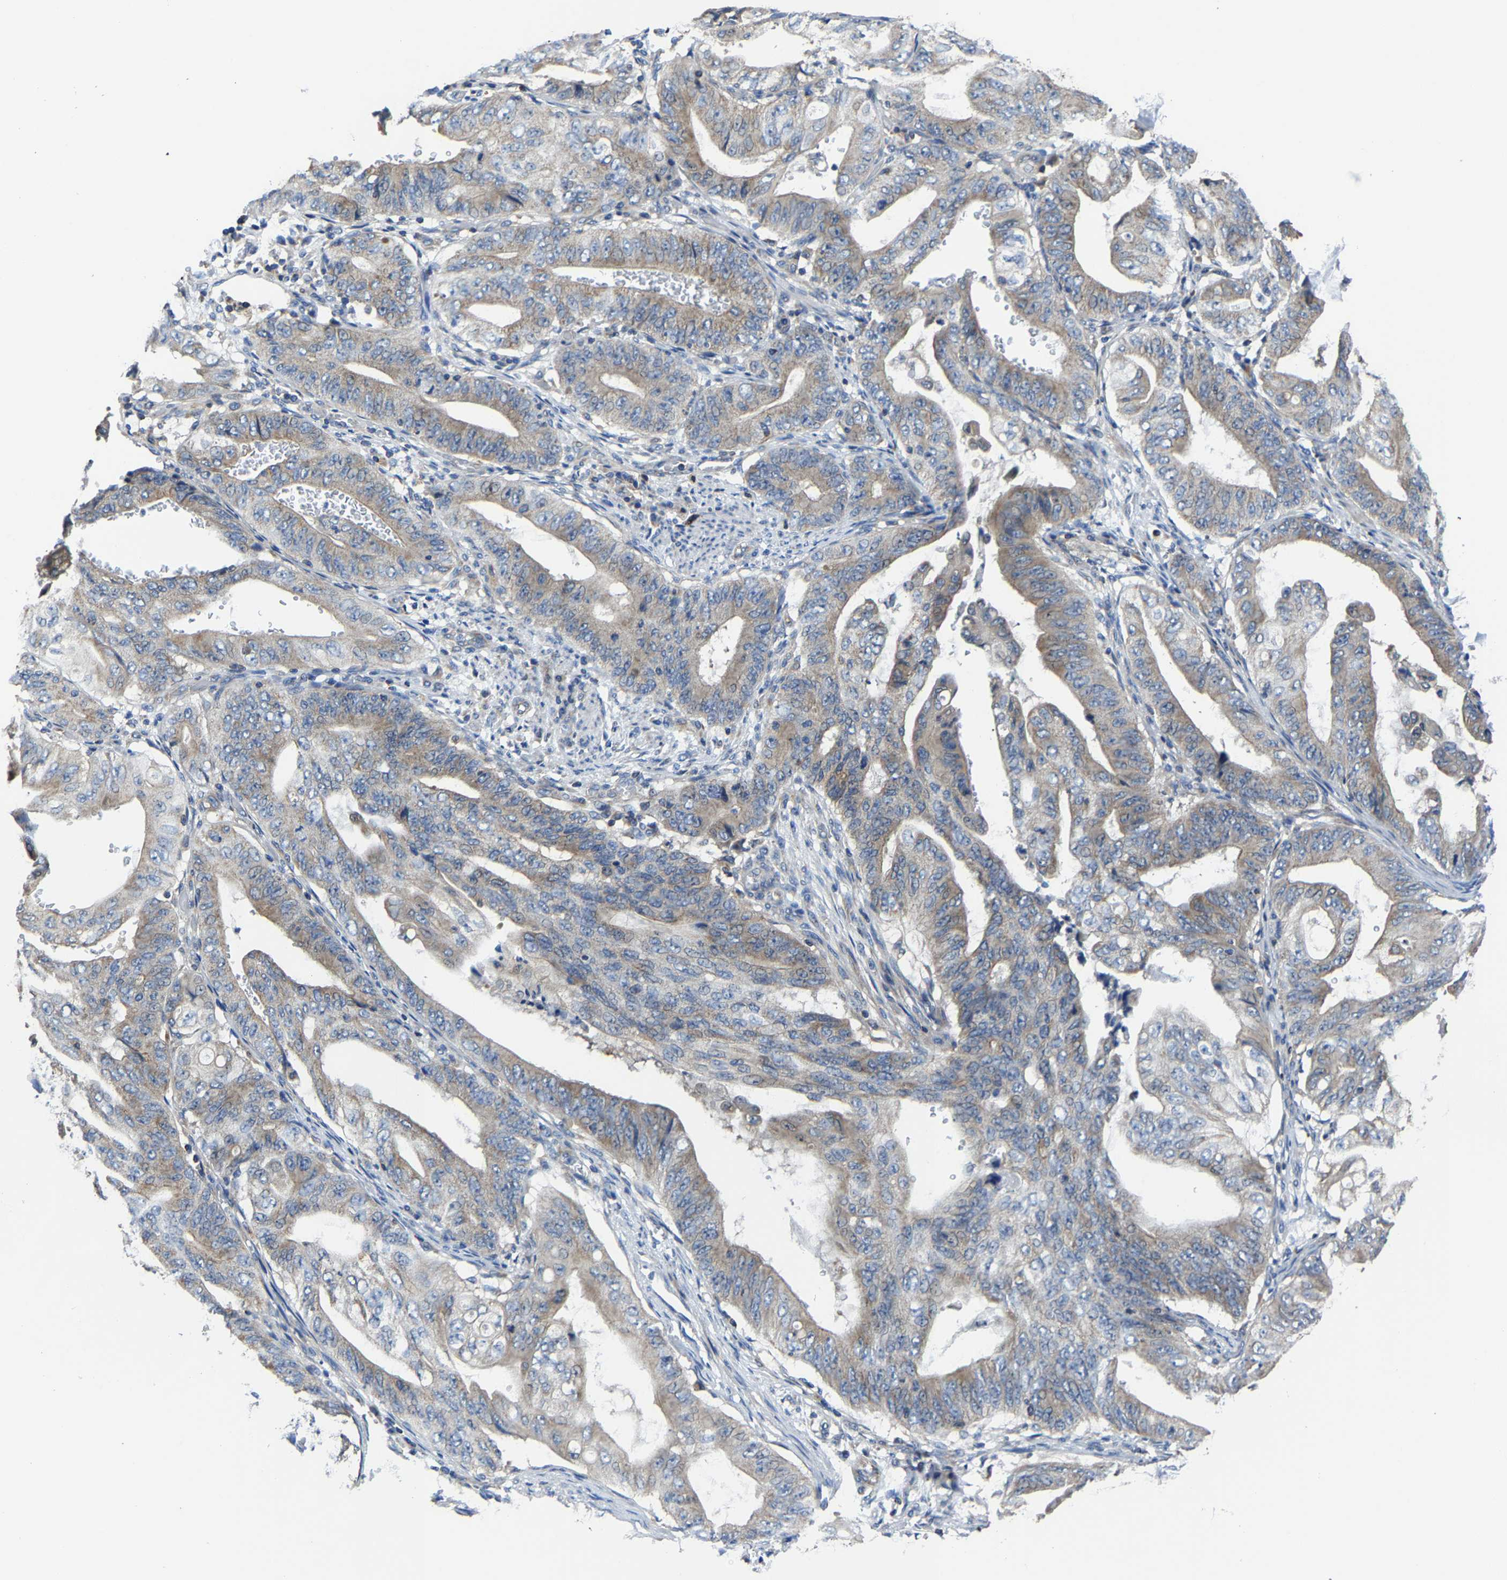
{"staining": {"intensity": "weak", "quantity": ">75%", "location": "cytoplasmic/membranous"}, "tissue": "stomach cancer", "cell_type": "Tumor cells", "image_type": "cancer", "snomed": [{"axis": "morphology", "description": "Adenocarcinoma, NOS"}, {"axis": "topography", "description": "Stomach"}], "caption": "An IHC histopathology image of tumor tissue is shown. Protein staining in brown shows weak cytoplasmic/membranous positivity in adenocarcinoma (stomach) within tumor cells.", "gene": "AGK", "patient": {"sex": "female", "age": 73}}